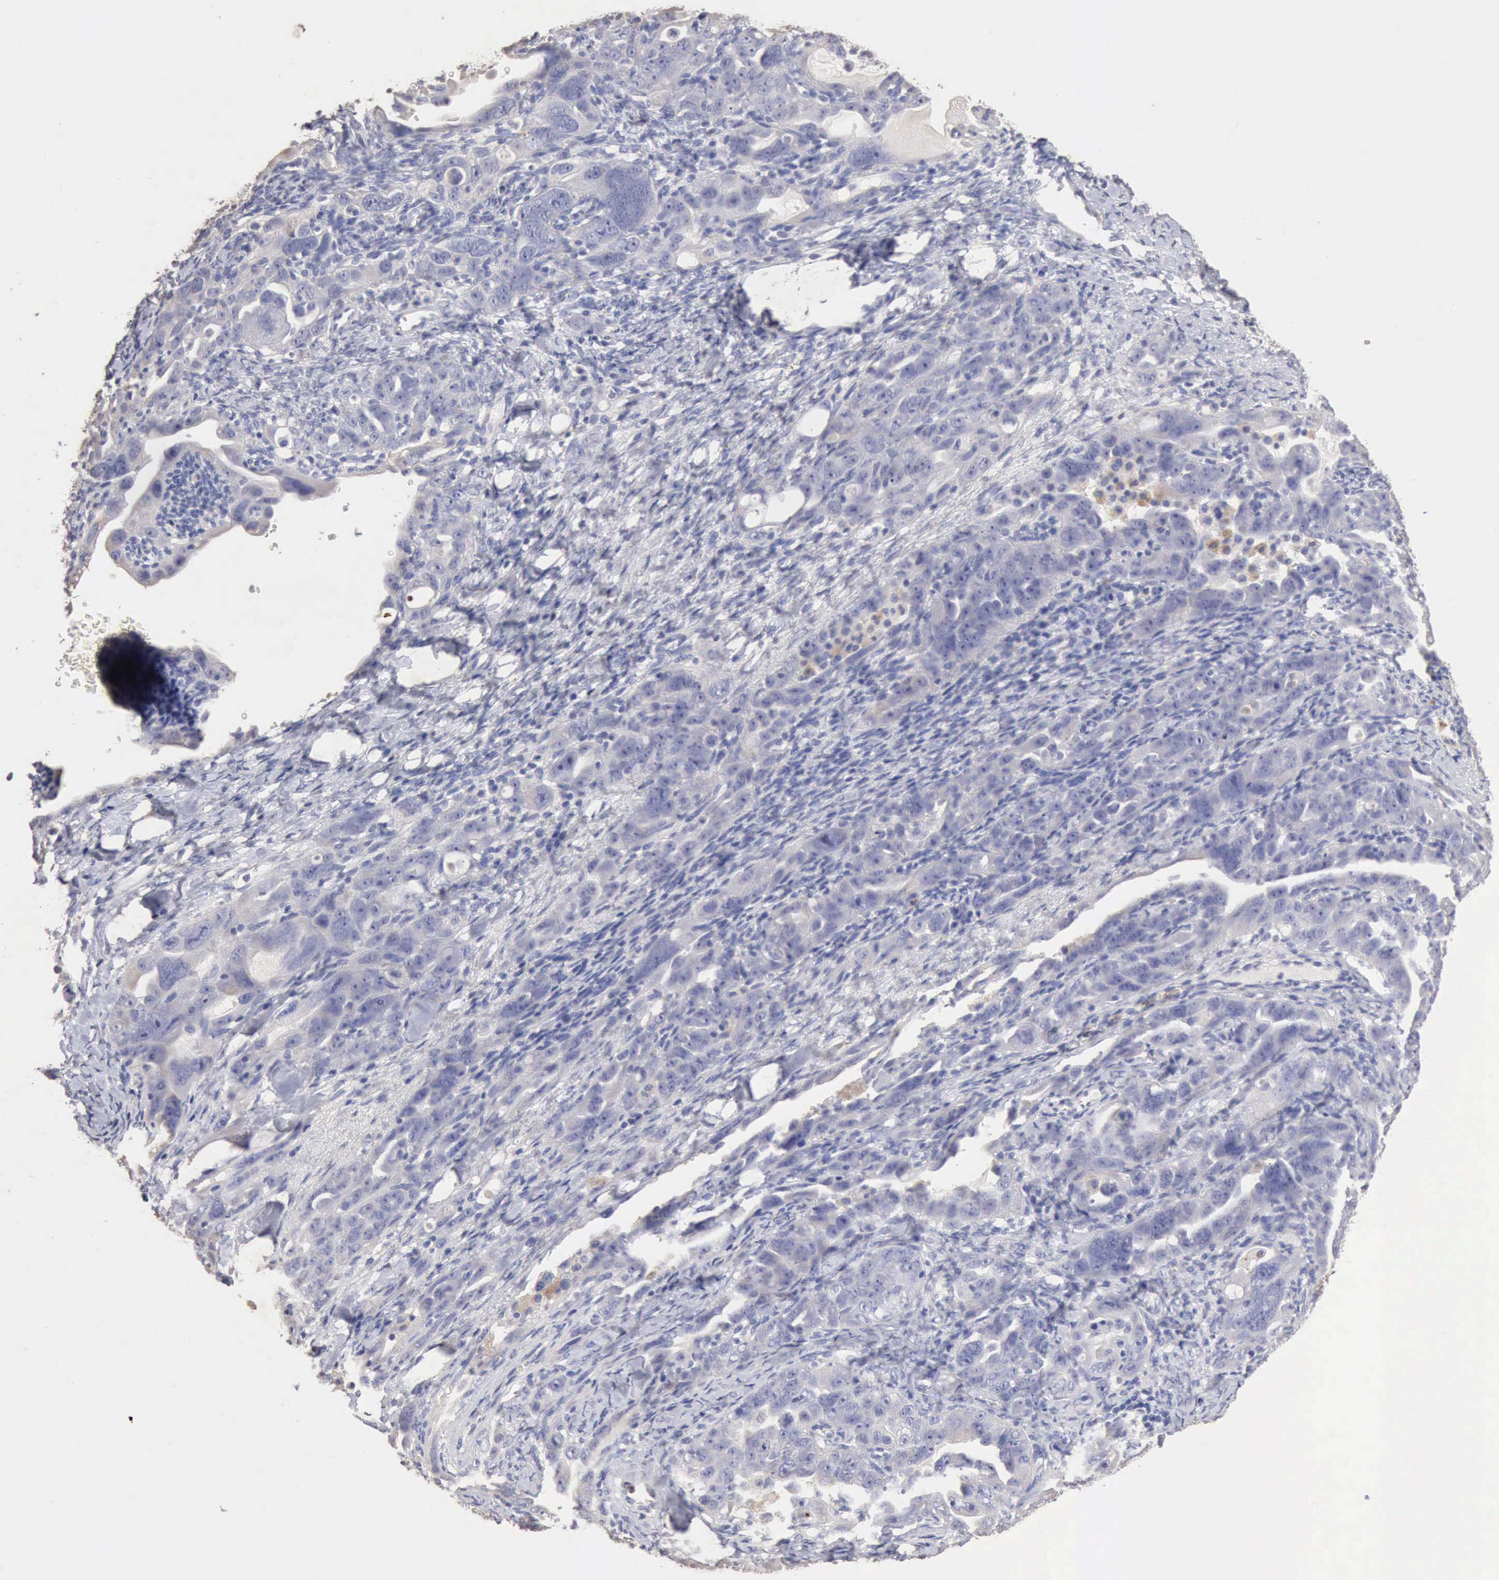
{"staining": {"intensity": "negative", "quantity": "none", "location": "none"}, "tissue": "ovarian cancer", "cell_type": "Tumor cells", "image_type": "cancer", "snomed": [{"axis": "morphology", "description": "Cystadenocarcinoma, serous, NOS"}, {"axis": "topography", "description": "Ovary"}], "caption": "DAB (3,3'-diaminobenzidine) immunohistochemical staining of human serous cystadenocarcinoma (ovarian) demonstrates no significant staining in tumor cells.", "gene": "KRT6B", "patient": {"sex": "female", "age": 66}}